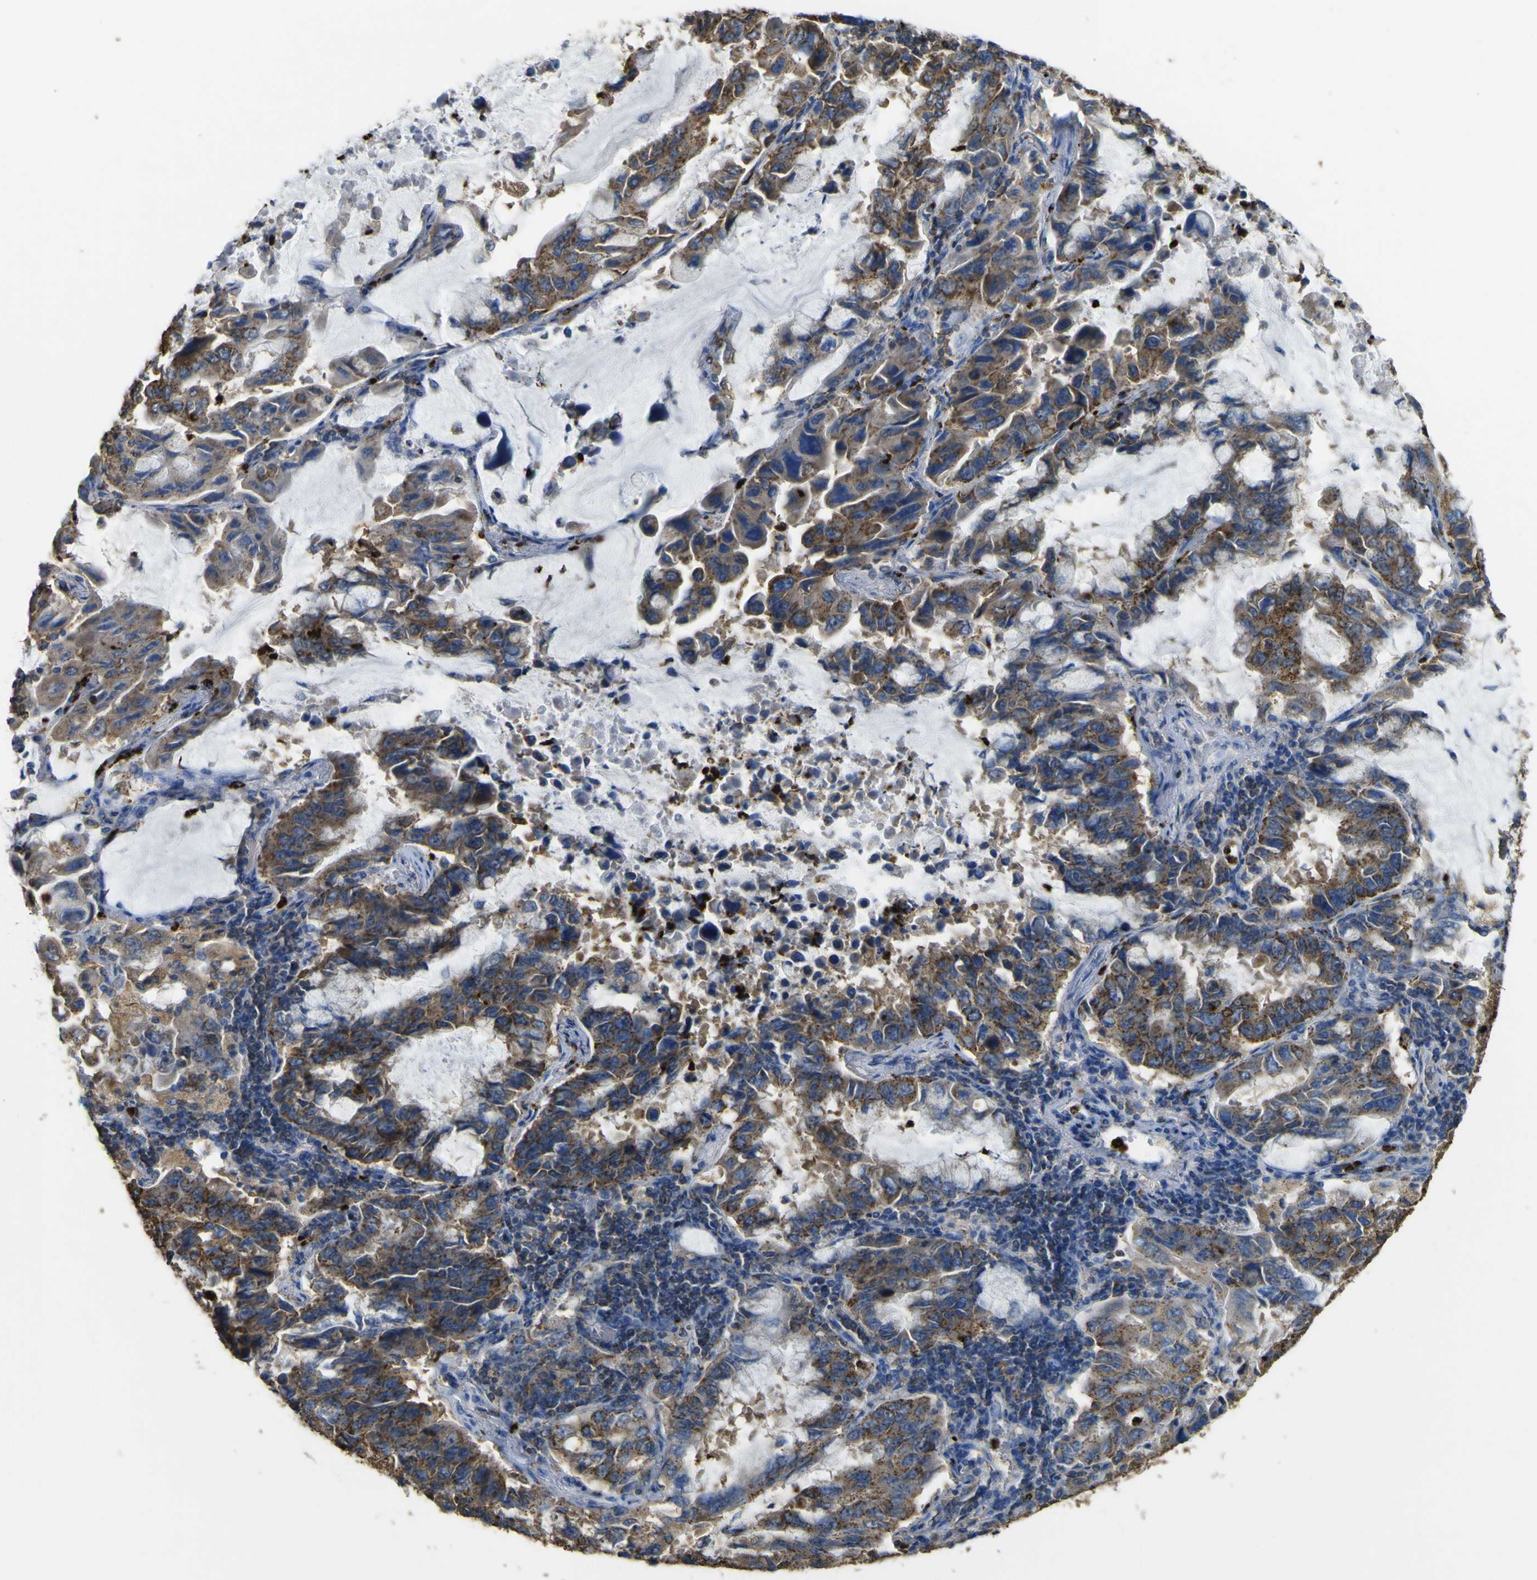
{"staining": {"intensity": "strong", "quantity": "25%-75%", "location": "cytoplasmic/membranous"}, "tissue": "lung cancer", "cell_type": "Tumor cells", "image_type": "cancer", "snomed": [{"axis": "morphology", "description": "Adenocarcinoma, NOS"}, {"axis": "topography", "description": "Lung"}], "caption": "A micrograph showing strong cytoplasmic/membranous staining in approximately 25%-75% of tumor cells in lung adenocarcinoma, as visualized by brown immunohistochemical staining.", "gene": "ACSL3", "patient": {"sex": "male", "age": 64}}